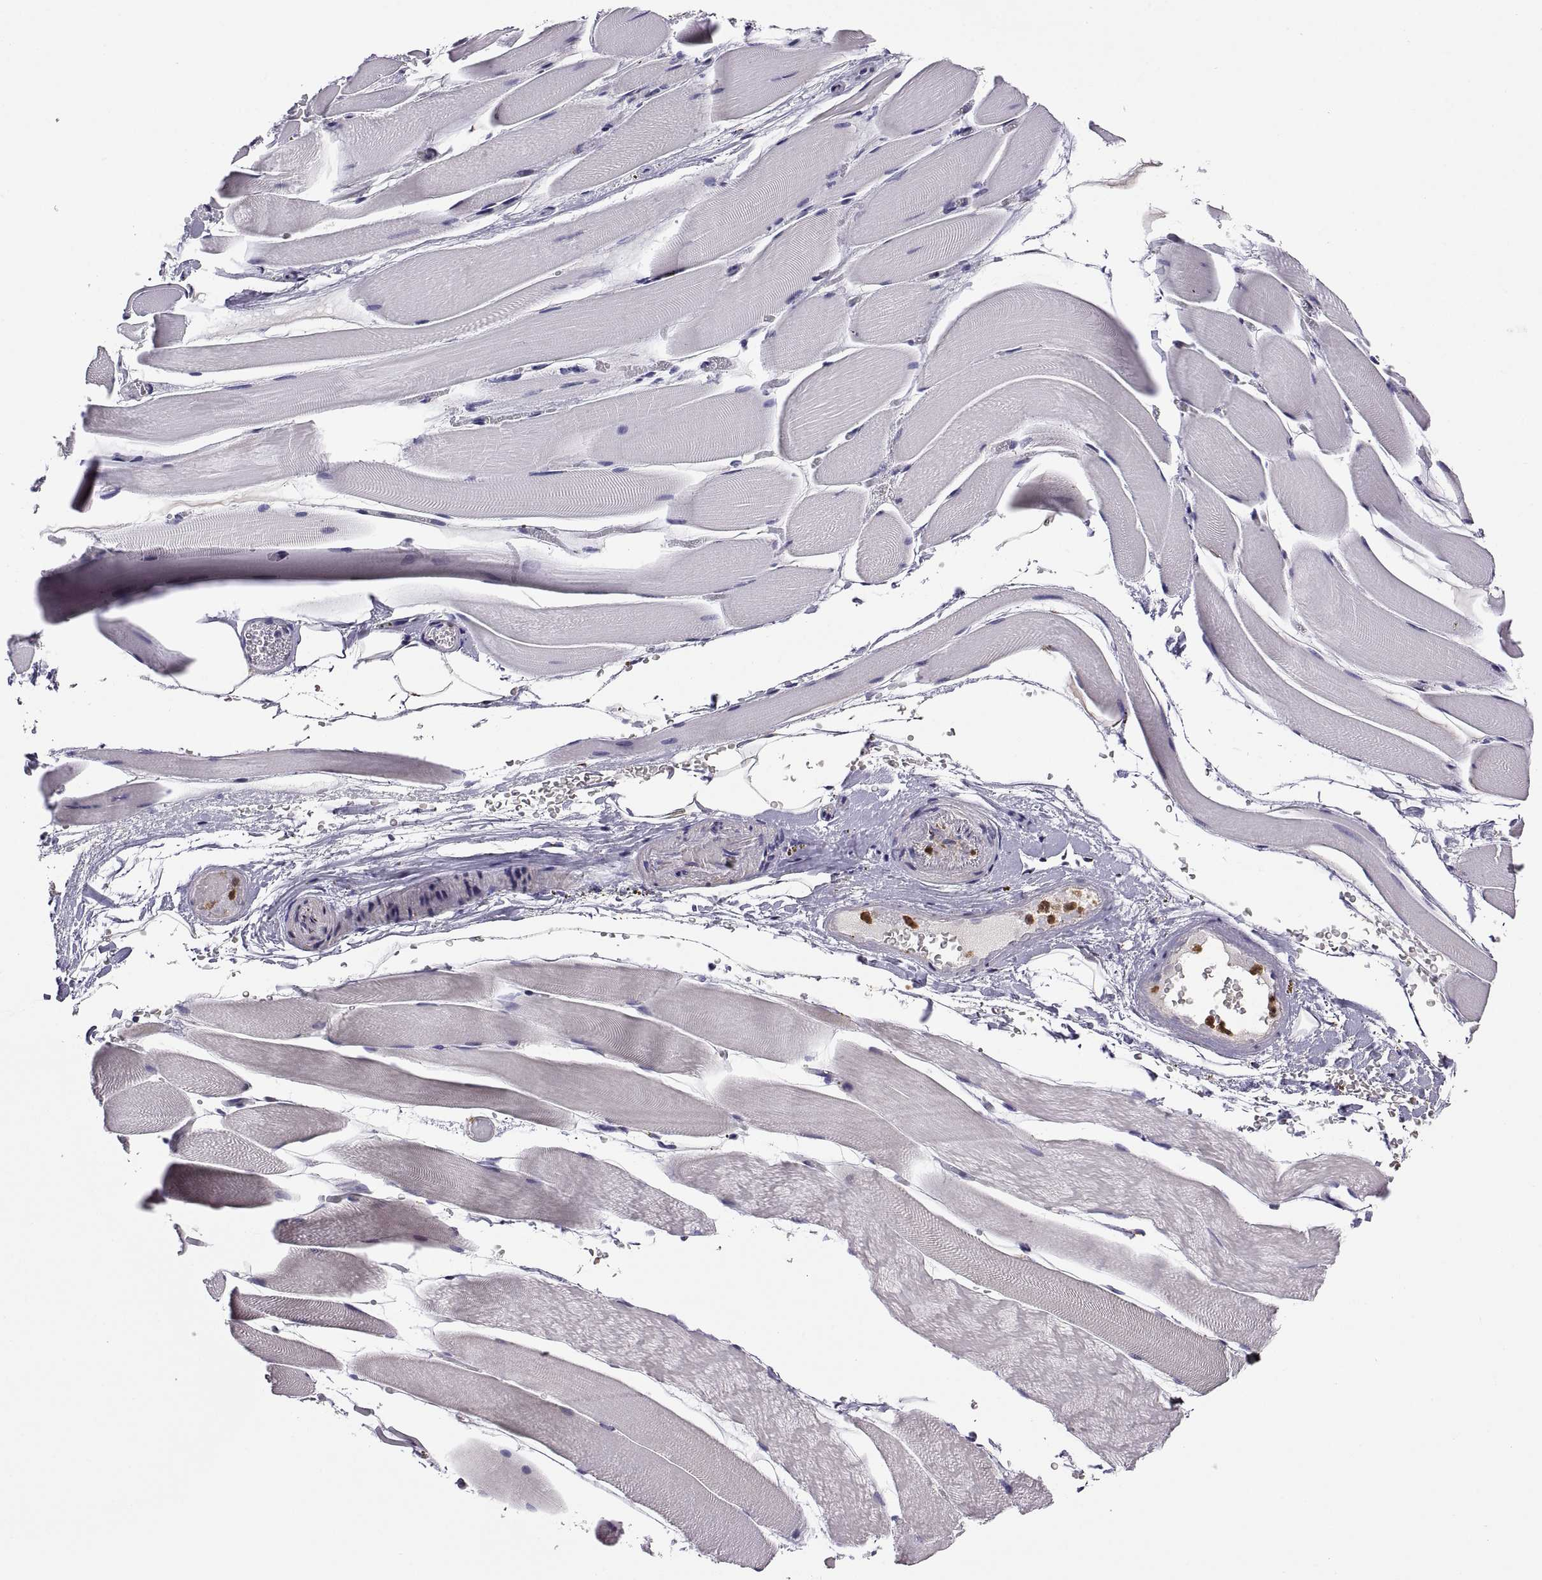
{"staining": {"intensity": "negative", "quantity": "none", "location": "none"}, "tissue": "skeletal muscle", "cell_type": "Myocytes", "image_type": "normal", "snomed": [{"axis": "morphology", "description": "Normal tissue, NOS"}, {"axis": "topography", "description": "Skeletal muscle"}], "caption": "DAB immunohistochemical staining of normal skeletal muscle shows no significant positivity in myocytes. The staining was performed using DAB to visualize the protein expression in brown, while the nuclei were stained in blue with hematoxylin (Magnification: 20x).", "gene": "ACAP1", "patient": {"sex": "female", "age": 37}}